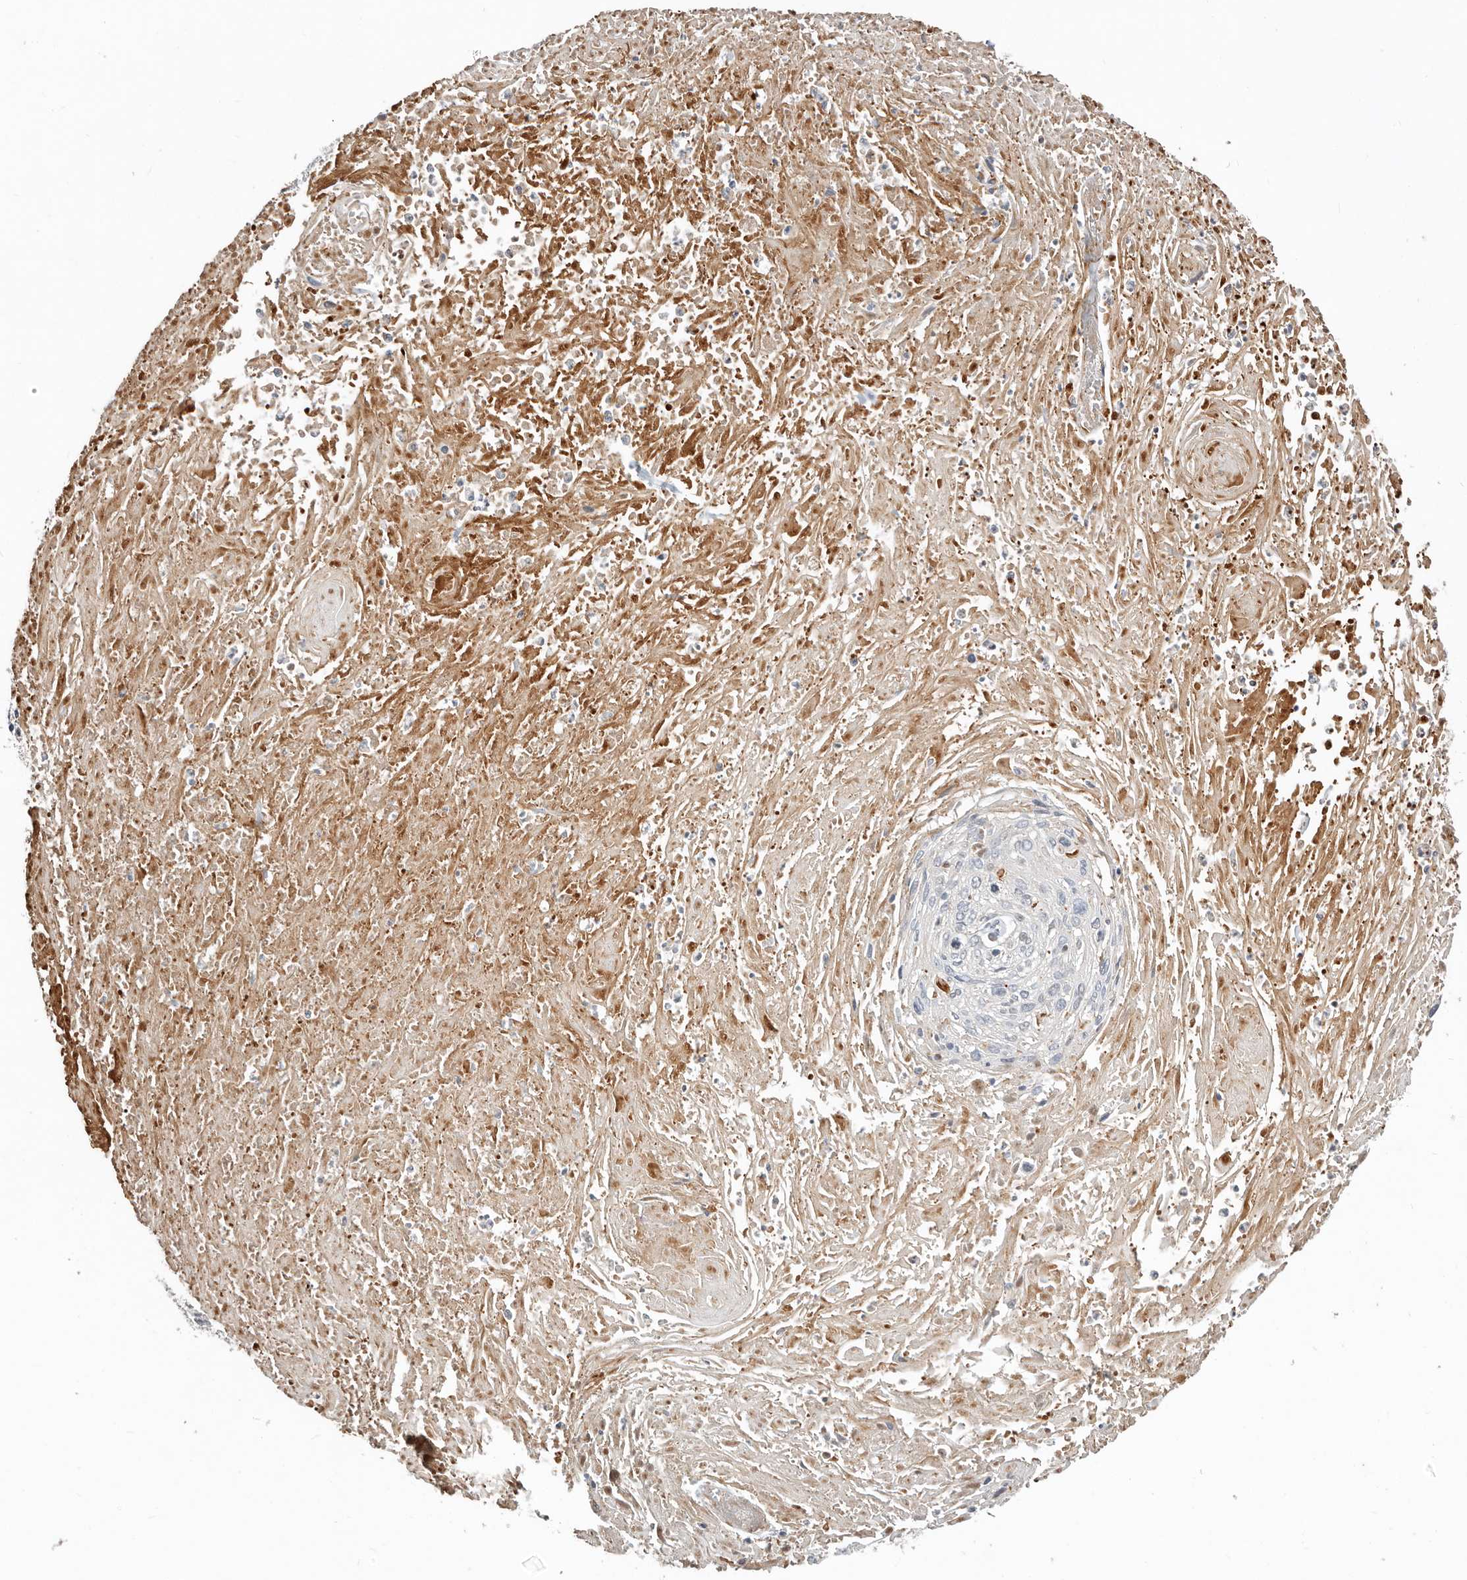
{"staining": {"intensity": "negative", "quantity": "none", "location": "none"}, "tissue": "cervical cancer", "cell_type": "Tumor cells", "image_type": "cancer", "snomed": [{"axis": "morphology", "description": "Squamous cell carcinoma, NOS"}, {"axis": "topography", "description": "Cervix"}], "caption": "Immunohistochemistry (IHC) histopathology image of cervical cancer (squamous cell carcinoma) stained for a protein (brown), which shows no staining in tumor cells. (DAB (3,3'-diaminobenzidine) immunohistochemistry visualized using brightfield microscopy, high magnification).", "gene": "MTFR2", "patient": {"sex": "female", "age": 51}}